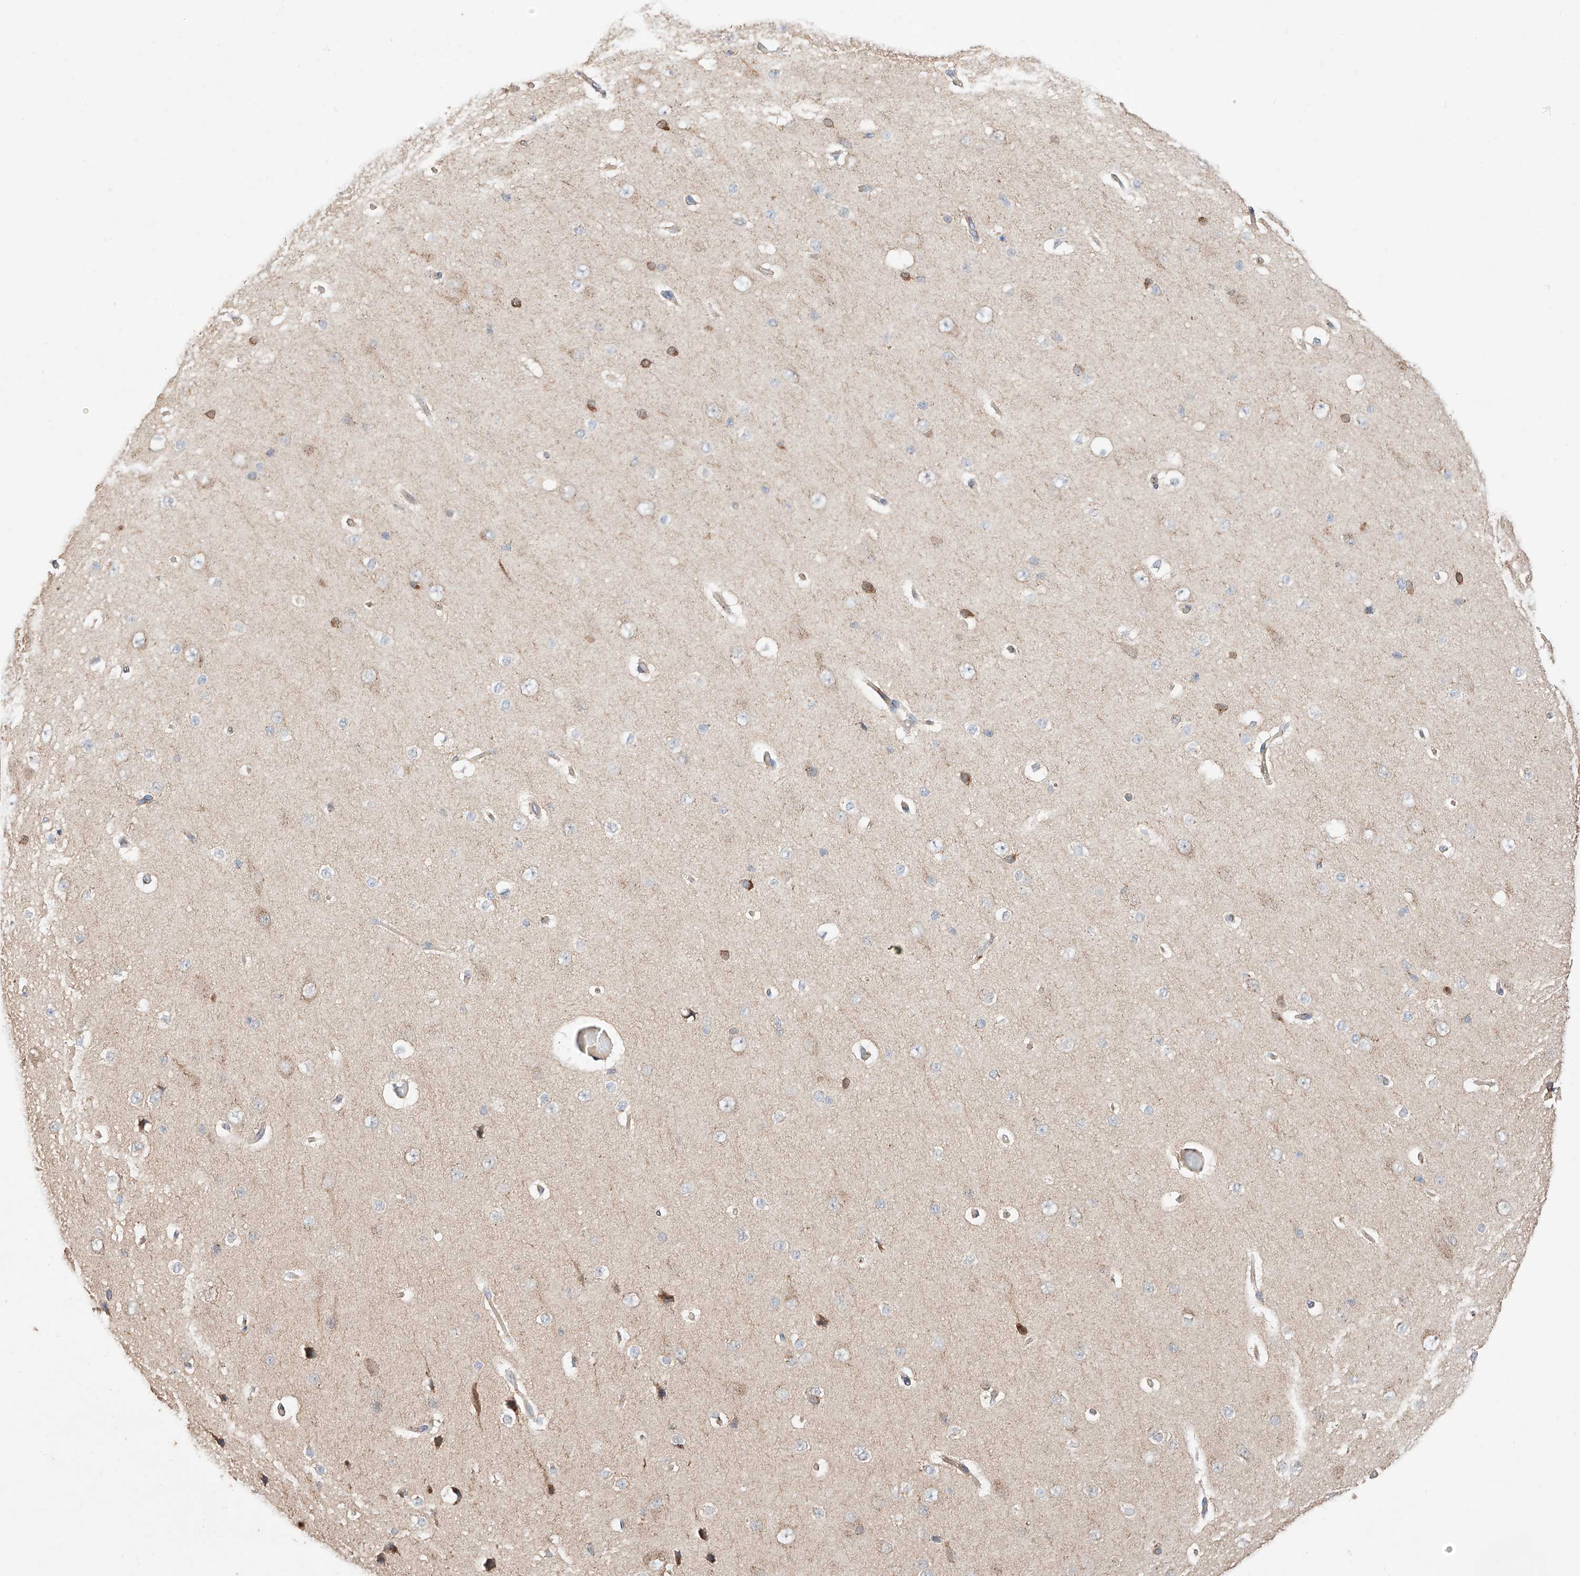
{"staining": {"intensity": "moderate", "quantity": "<25%", "location": "cytoplasmic/membranous"}, "tissue": "cerebral cortex", "cell_type": "Endothelial cells", "image_type": "normal", "snomed": [{"axis": "morphology", "description": "Normal tissue, NOS"}, {"axis": "morphology", "description": "Developmental malformation"}, {"axis": "topography", "description": "Cerebral cortex"}], "caption": "IHC (DAB) staining of normal human cerebral cortex shows moderate cytoplasmic/membranous protein expression in about <25% of endothelial cells. (Stains: DAB in brown, nuclei in blue, Microscopy: brightfield microscopy at high magnification).", "gene": "MOSPD1", "patient": {"sex": "female", "age": 30}}